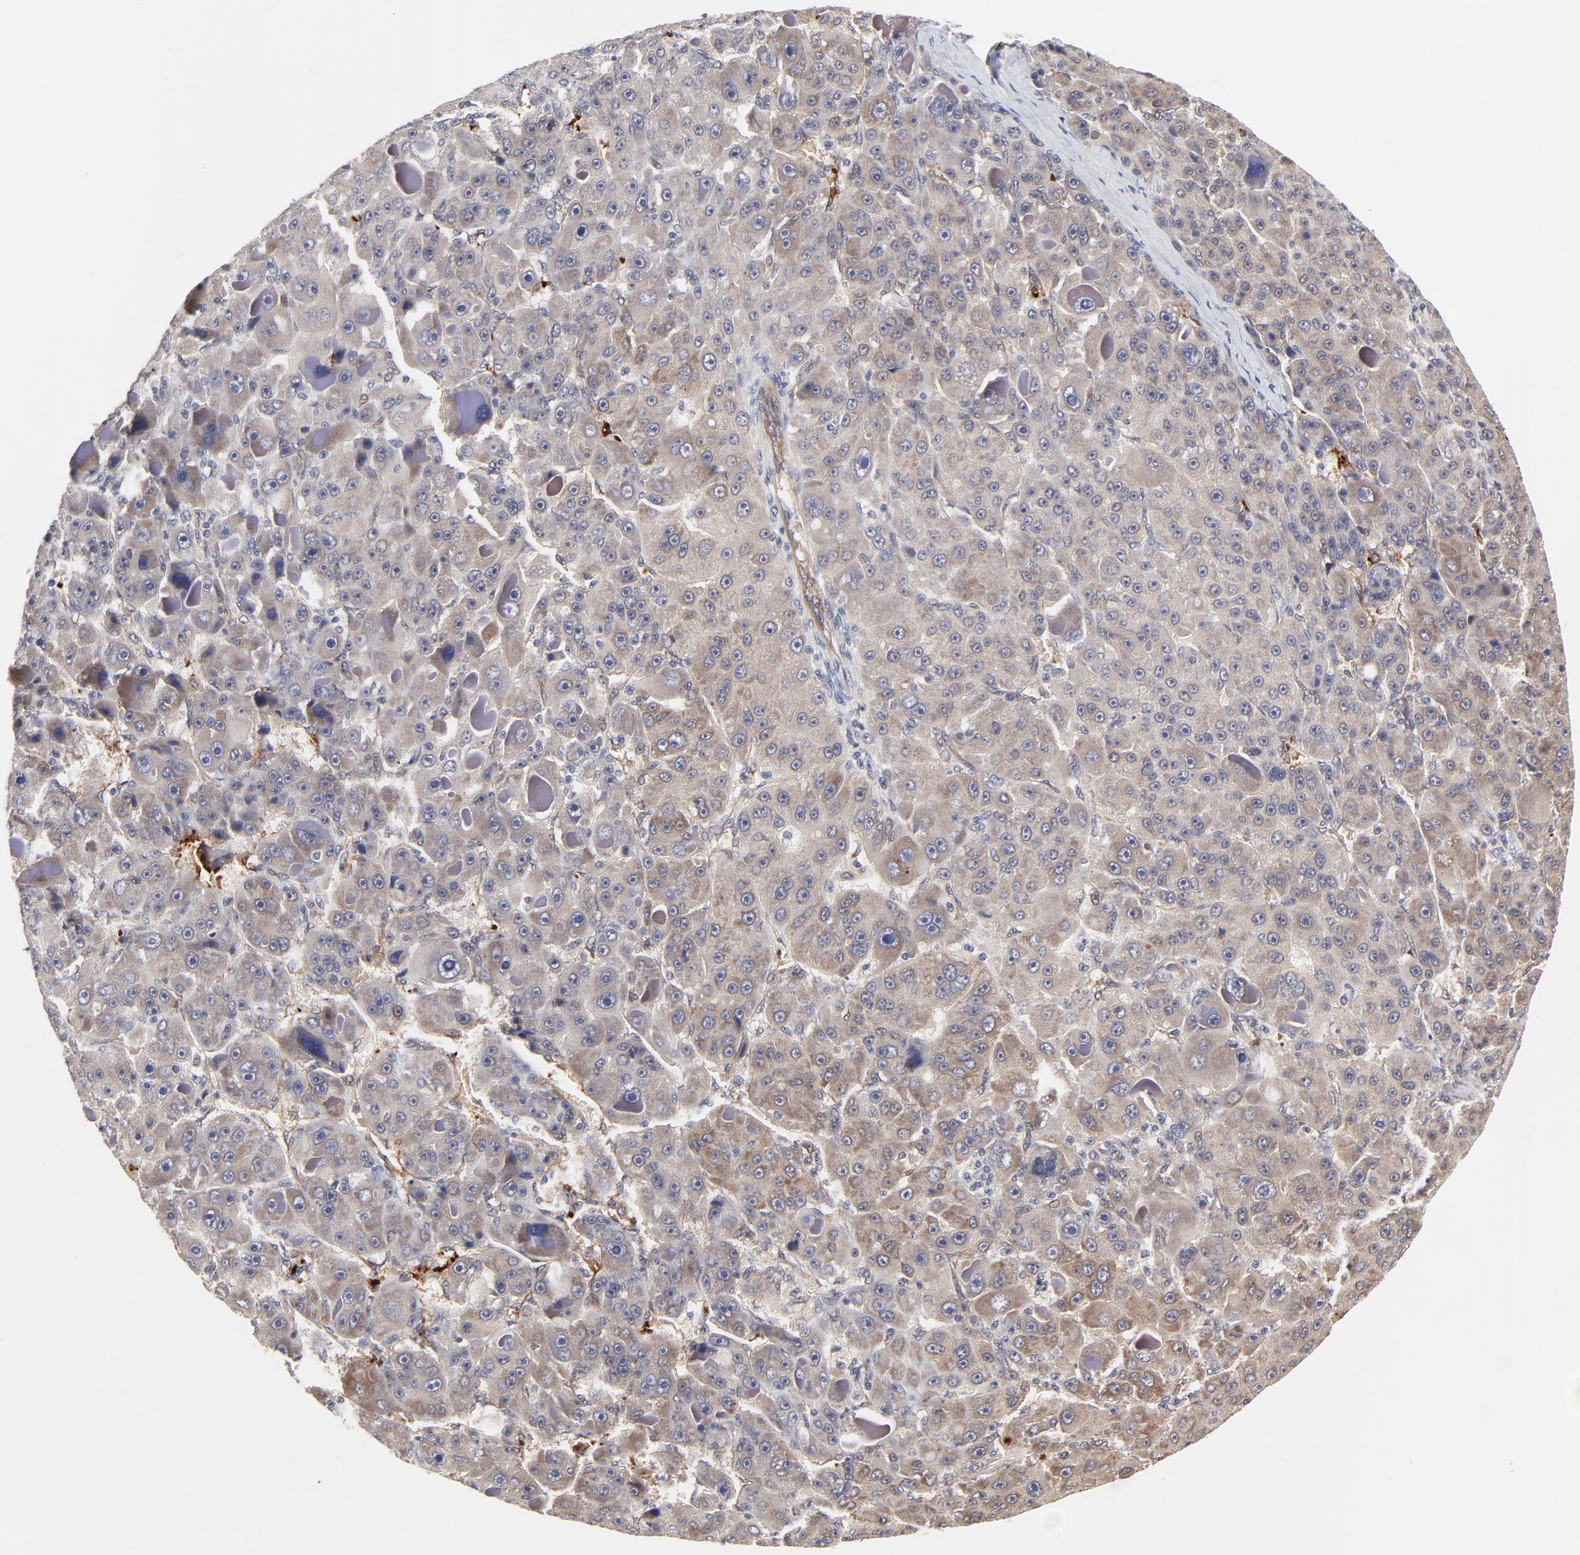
{"staining": {"intensity": "weak", "quantity": "25%-75%", "location": "cytoplasmic/membranous"}, "tissue": "liver cancer", "cell_type": "Tumor cells", "image_type": "cancer", "snomed": [{"axis": "morphology", "description": "Carcinoma, Hepatocellular, NOS"}, {"axis": "topography", "description": "Liver"}], "caption": "Protein expression analysis of hepatocellular carcinoma (liver) exhibits weak cytoplasmic/membranous expression in about 25%-75% of tumor cells.", "gene": "CASP10", "patient": {"sex": "male", "age": 76}}